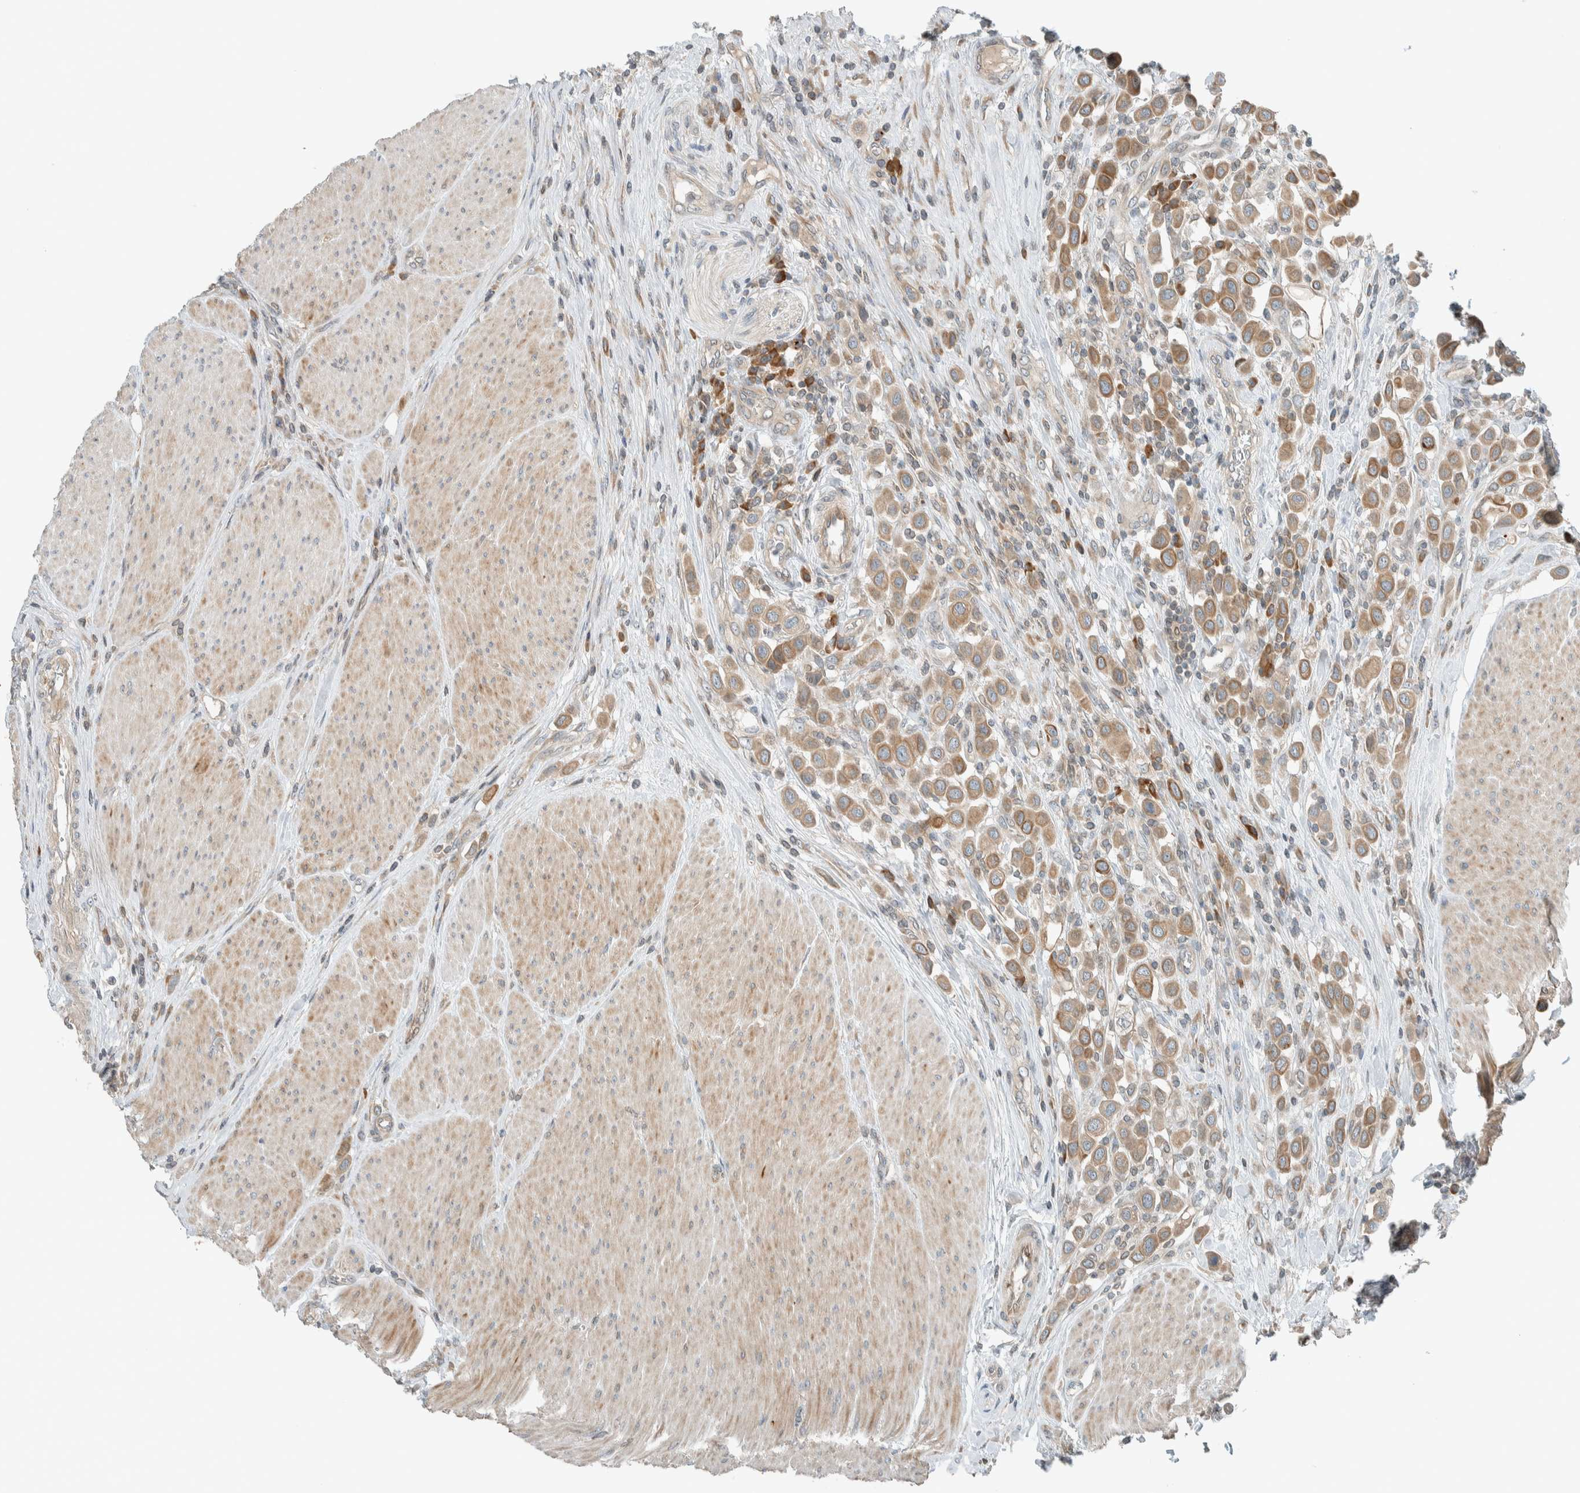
{"staining": {"intensity": "moderate", "quantity": ">75%", "location": "cytoplasmic/membranous"}, "tissue": "urothelial cancer", "cell_type": "Tumor cells", "image_type": "cancer", "snomed": [{"axis": "morphology", "description": "Urothelial carcinoma, High grade"}, {"axis": "topography", "description": "Urinary bladder"}], "caption": "An image of human urothelial cancer stained for a protein shows moderate cytoplasmic/membranous brown staining in tumor cells.", "gene": "SEL1L", "patient": {"sex": "male", "age": 50}}